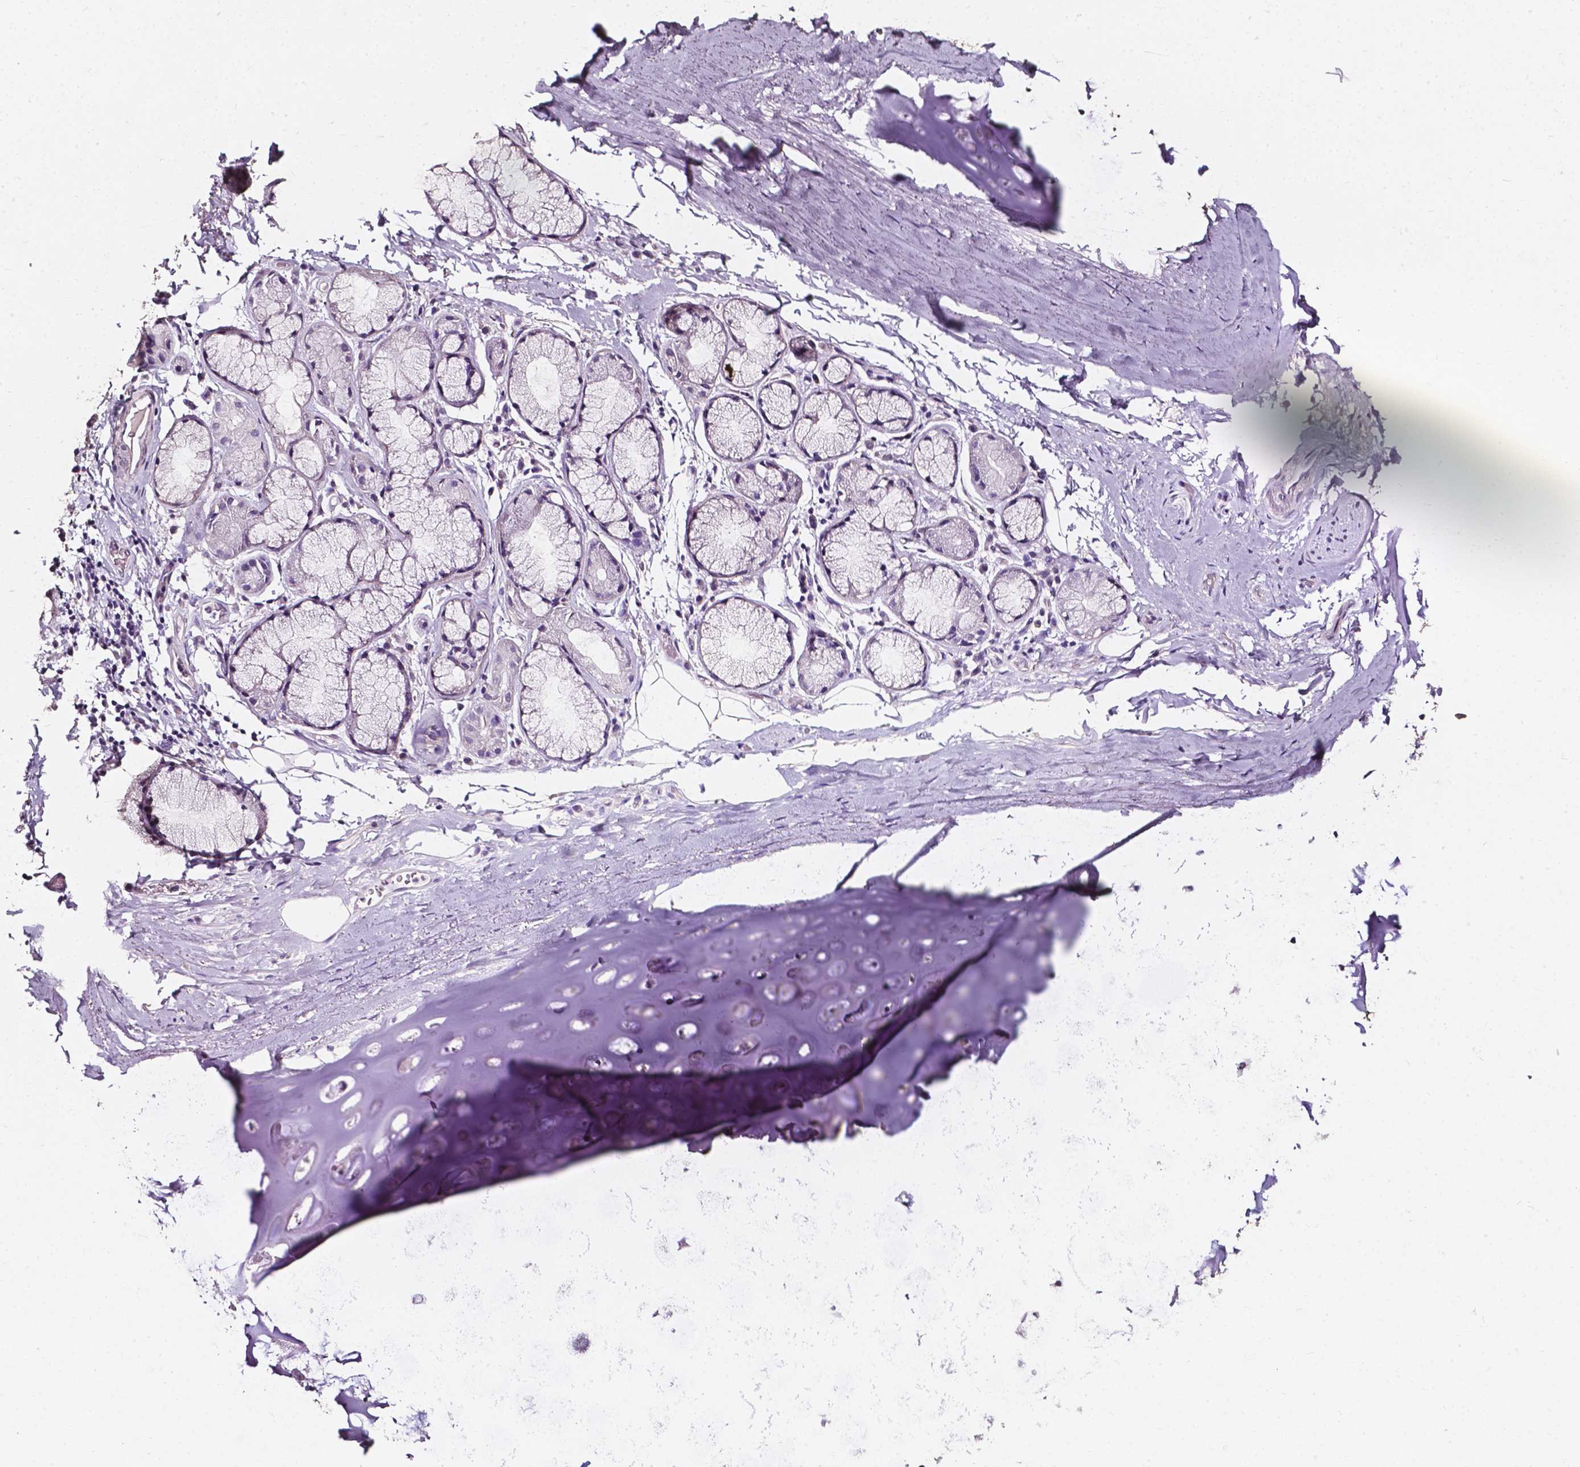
{"staining": {"intensity": "negative", "quantity": "none", "location": "none"}, "tissue": "soft tissue", "cell_type": "Chondrocytes", "image_type": "normal", "snomed": [{"axis": "morphology", "description": "Normal tissue, NOS"}, {"axis": "topography", "description": "Bronchus"}, {"axis": "topography", "description": "Lung"}], "caption": "IHC of unremarkable soft tissue displays no positivity in chondrocytes.", "gene": "AKR1B10", "patient": {"sex": "female", "age": 57}}